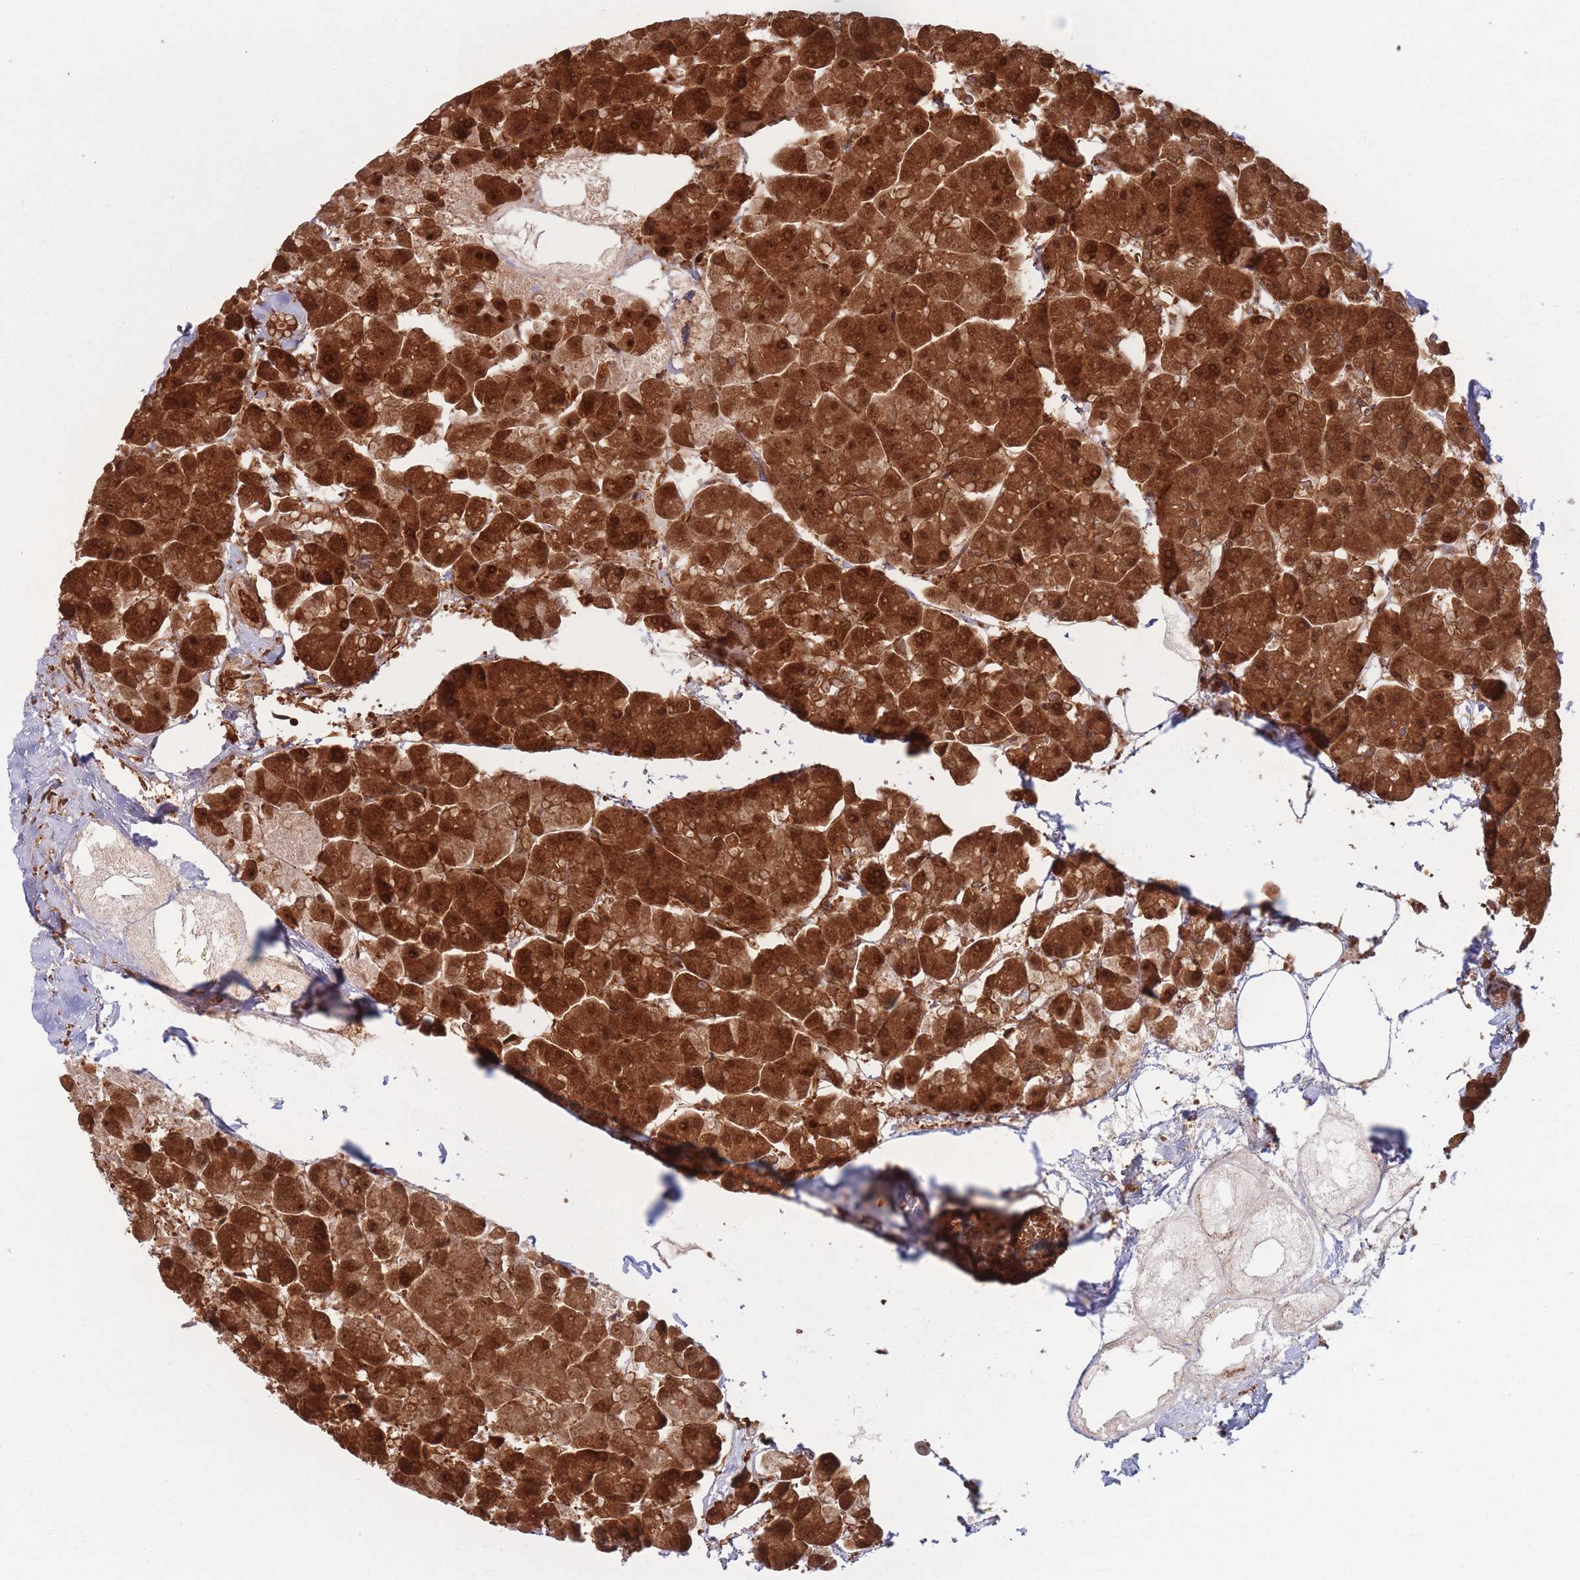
{"staining": {"intensity": "strong", "quantity": ">75%", "location": "cytoplasmic/membranous,nuclear"}, "tissue": "pancreas", "cell_type": "Exocrine glandular cells", "image_type": "normal", "snomed": [{"axis": "morphology", "description": "Normal tissue, NOS"}, {"axis": "topography", "description": "Pancreas"}, {"axis": "topography", "description": "Peripheral nerve tissue"}], "caption": "Unremarkable pancreas was stained to show a protein in brown. There is high levels of strong cytoplasmic/membranous,nuclear positivity in approximately >75% of exocrine glandular cells.", "gene": "PODXL2", "patient": {"sex": "male", "age": 54}}